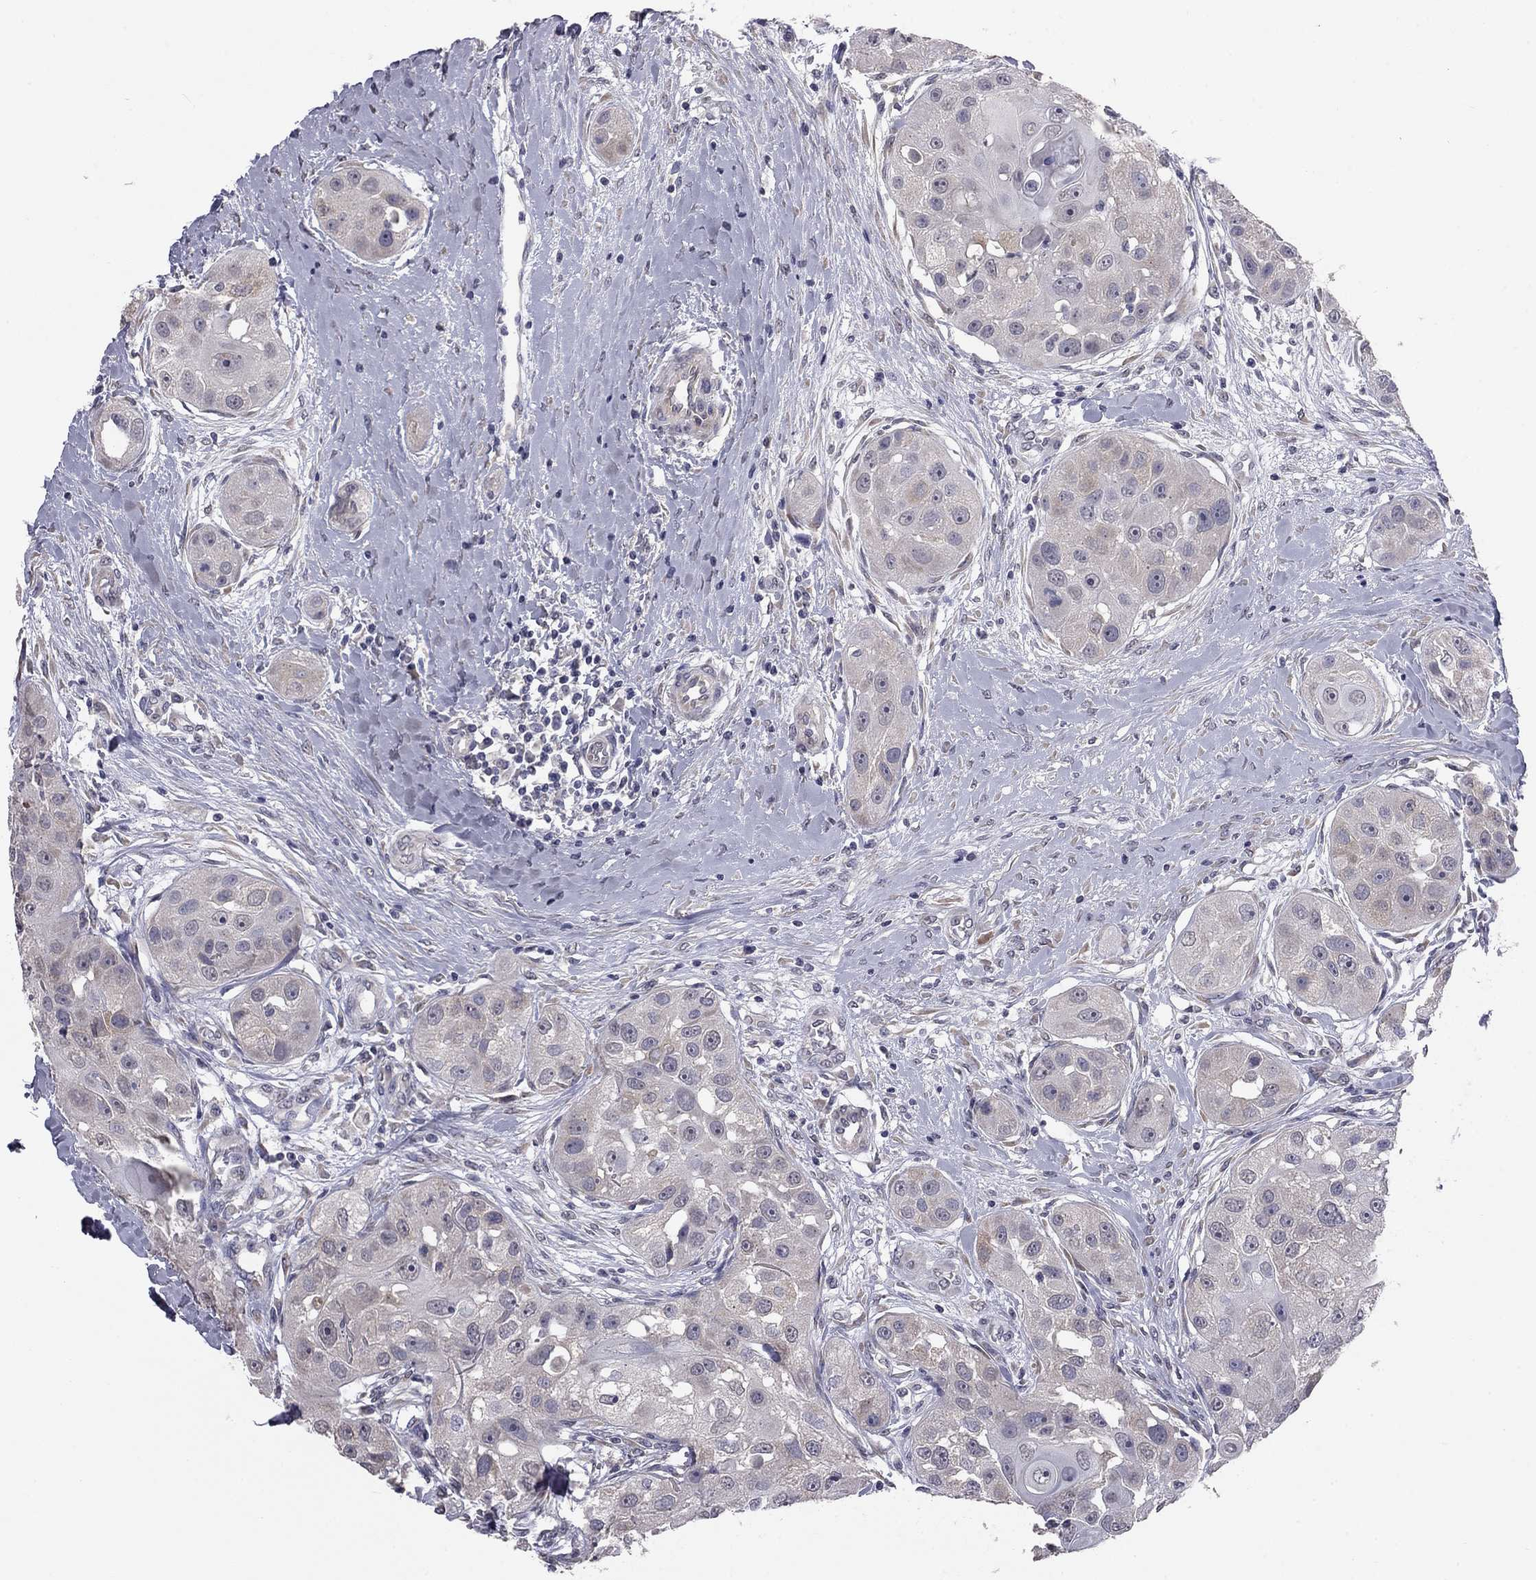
{"staining": {"intensity": "negative", "quantity": "none", "location": "none"}, "tissue": "head and neck cancer", "cell_type": "Tumor cells", "image_type": "cancer", "snomed": [{"axis": "morphology", "description": "Normal tissue, NOS"}, {"axis": "morphology", "description": "Squamous cell carcinoma, NOS"}, {"axis": "topography", "description": "Skeletal muscle"}, {"axis": "topography", "description": "Head-Neck"}], "caption": "This is an immunohistochemistry (IHC) histopathology image of head and neck squamous cell carcinoma. There is no expression in tumor cells.", "gene": "PRRT2", "patient": {"sex": "male", "age": 51}}